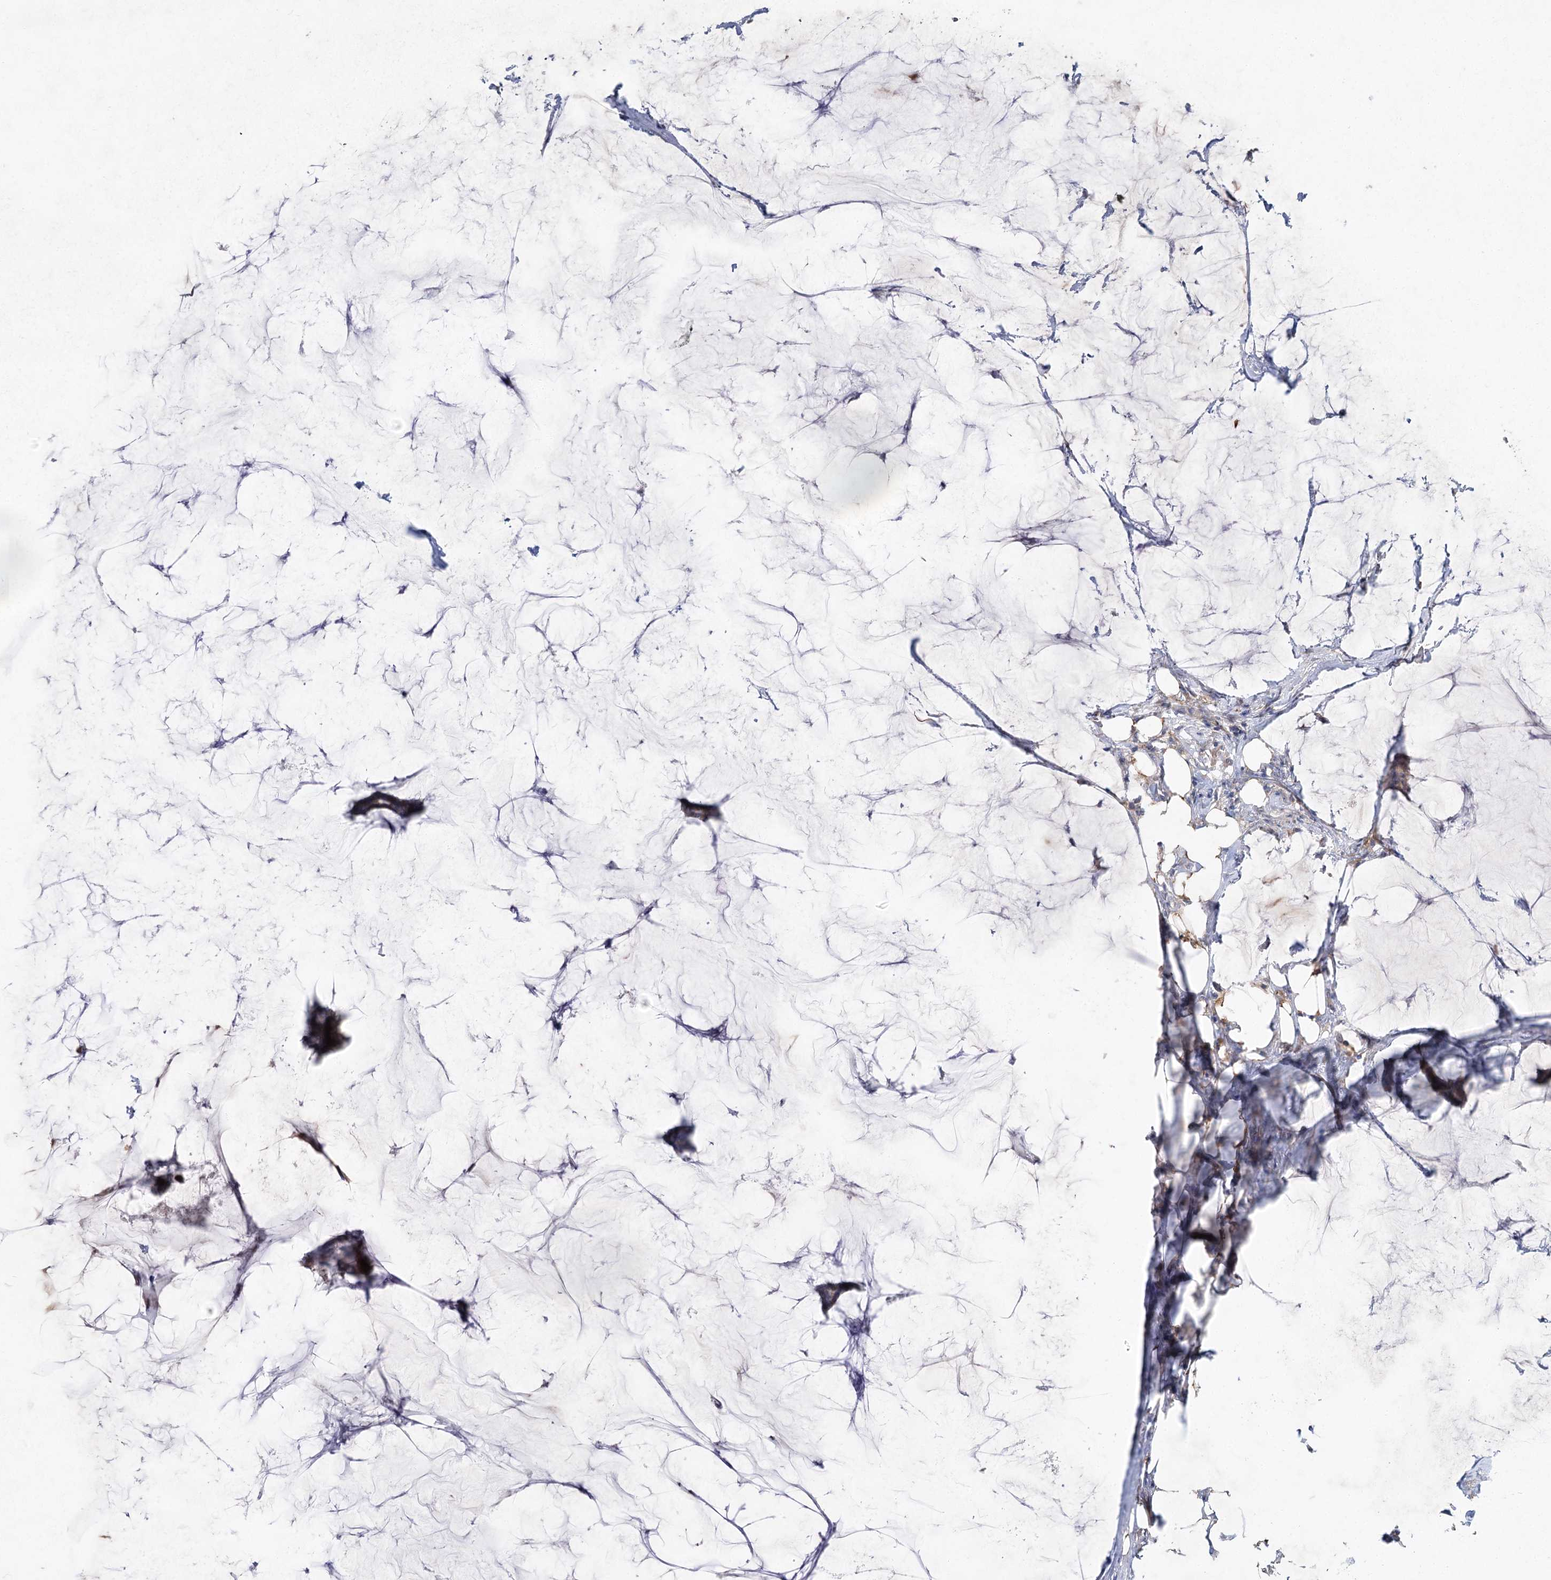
{"staining": {"intensity": "weak", "quantity": ">75%", "location": "cytoplasmic/membranous"}, "tissue": "breast cancer", "cell_type": "Tumor cells", "image_type": "cancer", "snomed": [{"axis": "morphology", "description": "Duct carcinoma"}, {"axis": "topography", "description": "Breast"}], "caption": "Breast cancer was stained to show a protein in brown. There is low levels of weak cytoplasmic/membranous expression in approximately >75% of tumor cells.", "gene": "SH3BP5L", "patient": {"sex": "female", "age": 93}}